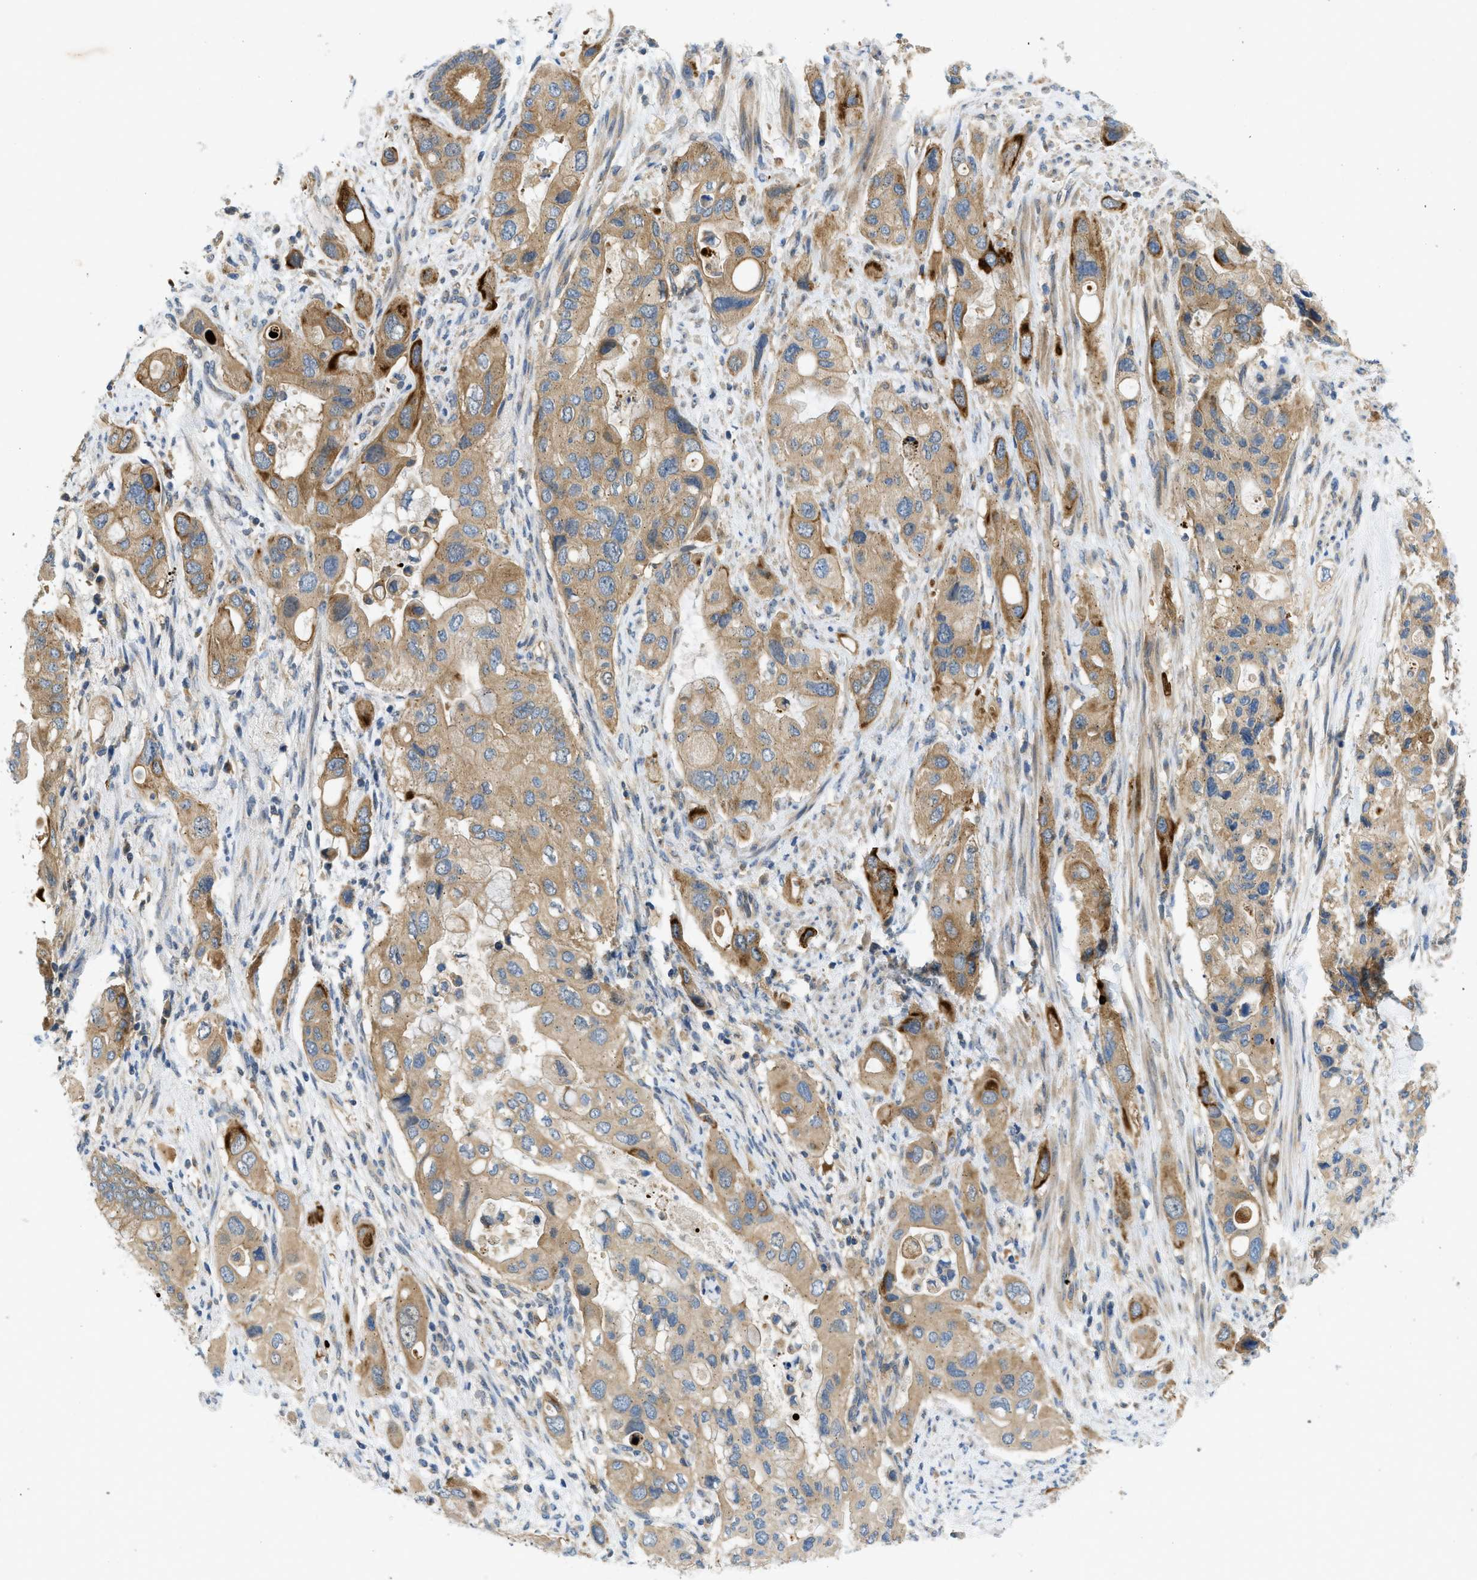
{"staining": {"intensity": "strong", "quantity": "<25%", "location": "cytoplasmic/membranous"}, "tissue": "pancreatic cancer", "cell_type": "Tumor cells", "image_type": "cancer", "snomed": [{"axis": "morphology", "description": "Adenocarcinoma, NOS"}, {"axis": "topography", "description": "Pancreas"}], "caption": "Immunohistochemical staining of human pancreatic adenocarcinoma reveals medium levels of strong cytoplasmic/membranous protein staining in approximately <25% of tumor cells.", "gene": "RIPK2", "patient": {"sex": "female", "age": 56}}